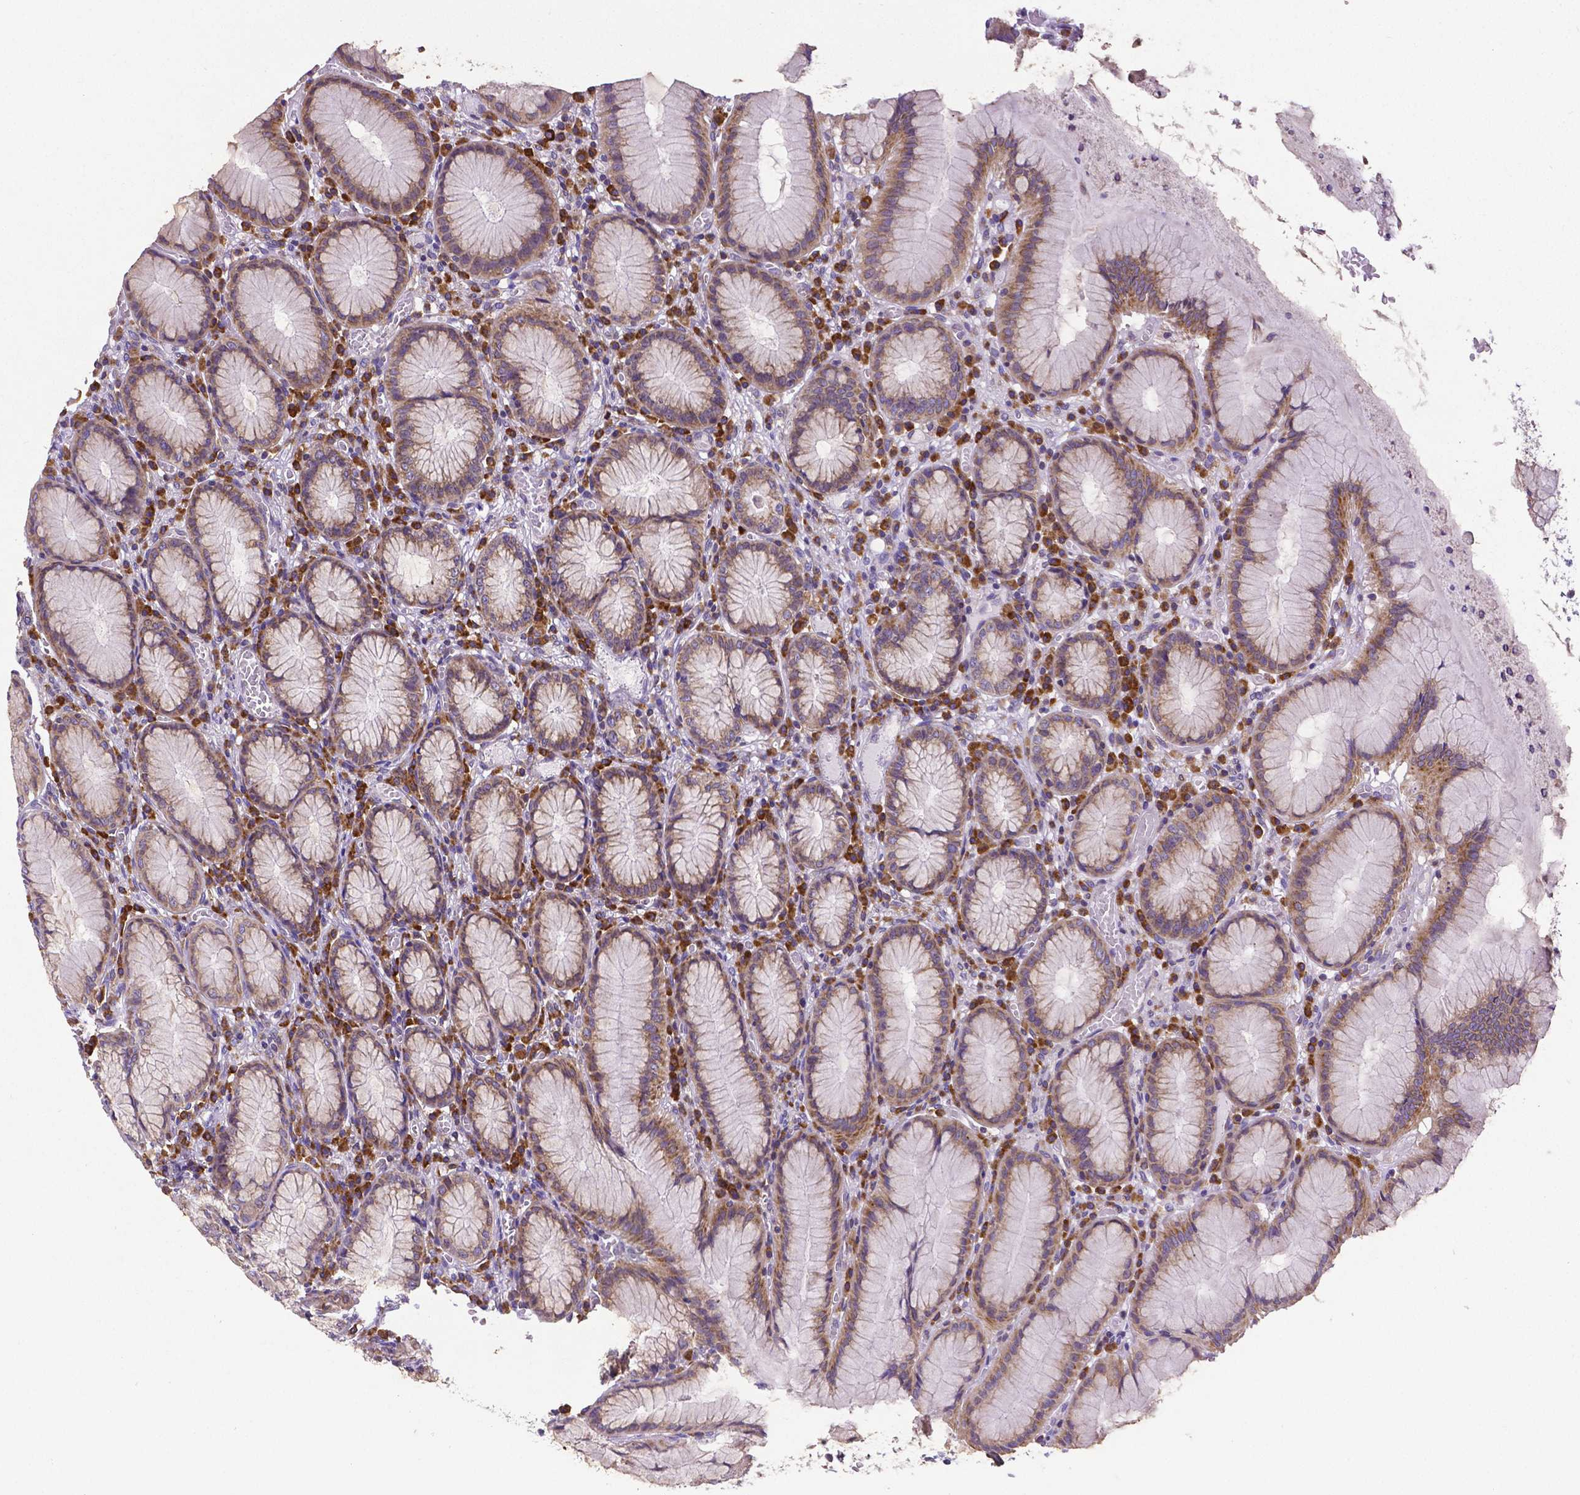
{"staining": {"intensity": "moderate", "quantity": "25%-75%", "location": "cytoplasmic/membranous"}, "tissue": "stomach", "cell_type": "Glandular cells", "image_type": "normal", "snomed": [{"axis": "morphology", "description": "Normal tissue, NOS"}, {"axis": "topography", "description": "Stomach"}], "caption": "Unremarkable stomach displays moderate cytoplasmic/membranous expression in approximately 25%-75% of glandular cells, visualized by immunohistochemistry.", "gene": "MTDH", "patient": {"sex": "male", "age": 55}}